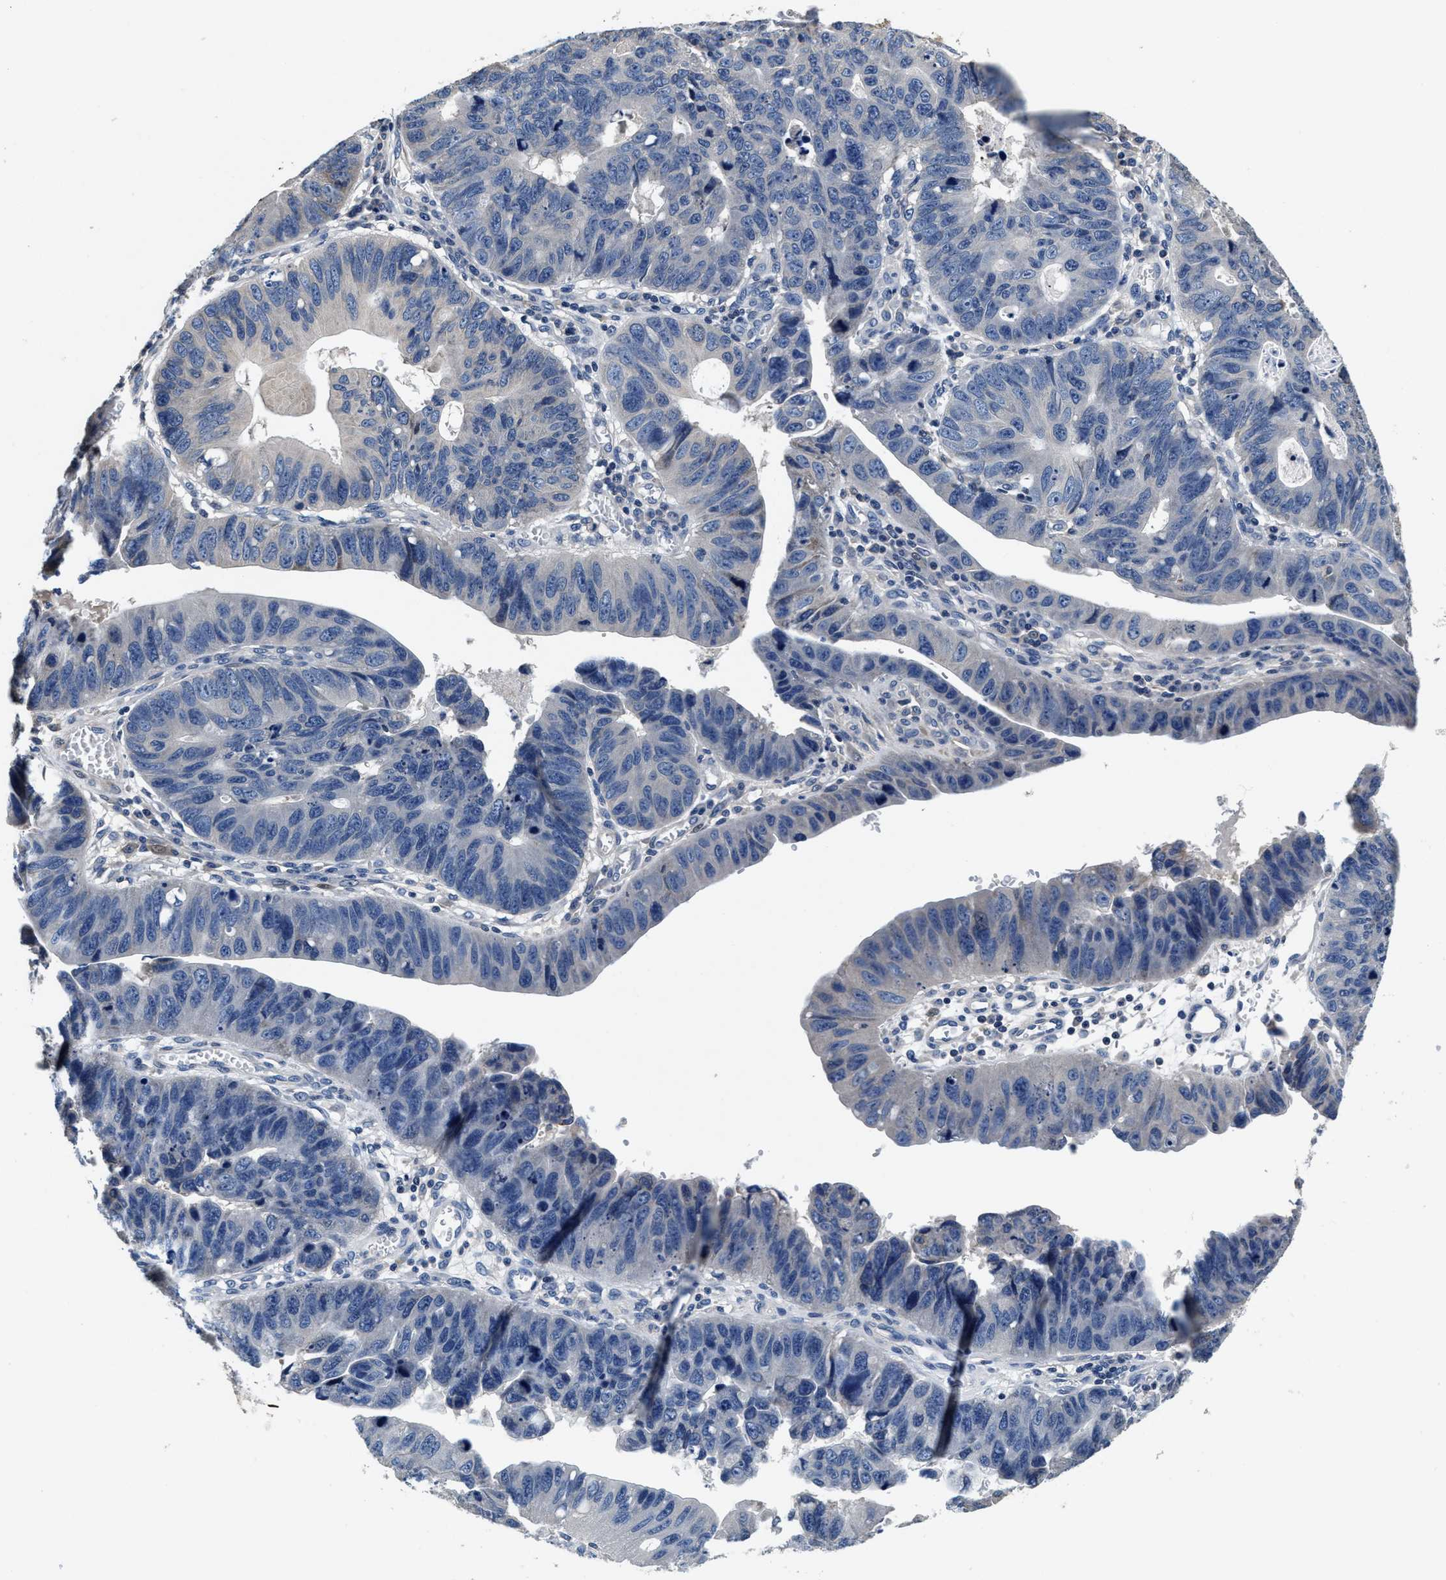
{"staining": {"intensity": "negative", "quantity": "none", "location": "none"}, "tissue": "stomach cancer", "cell_type": "Tumor cells", "image_type": "cancer", "snomed": [{"axis": "morphology", "description": "Adenocarcinoma, NOS"}, {"axis": "topography", "description": "Stomach"}], "caption": "Immunohistochemistry (IHC) micrograph of neoplastic tissue: human stomach cancer stained with DAB shows no significant protein staining in tumor cells.", "gene": "ANKIB1", "patient": {"sex": "male", "age": 59}}